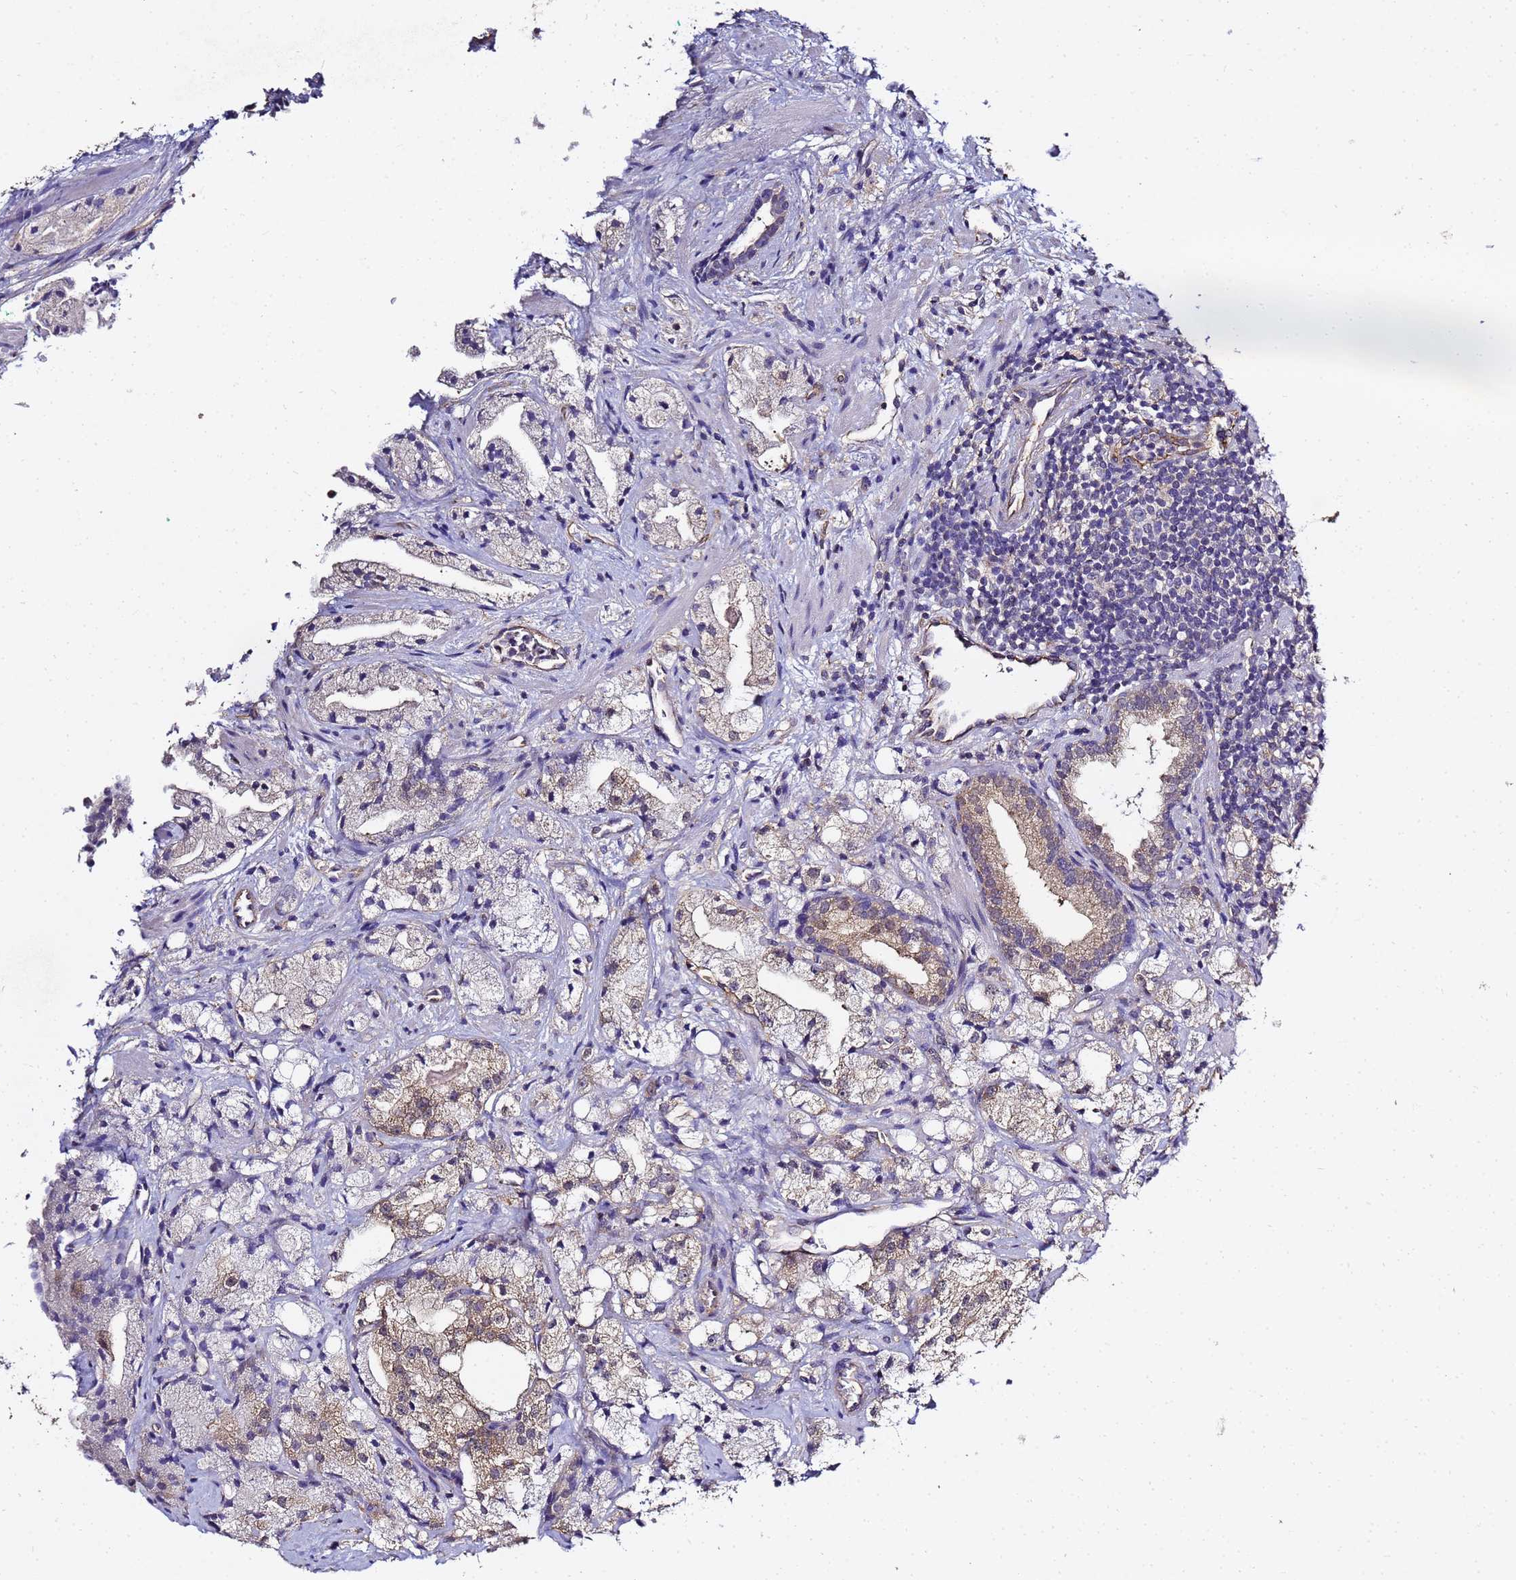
{"staining": {"intensity": "weak", "quantity": "<25%", "location": "cytoplasmic/membranous"}, "tissue": "prostate cancer", "cell_type": "Tumor cells", "image_type": "cancer", "snomed": [{"axis": "morphology", "description": "Adenocarcinoma, High grade"}, {"axis": "topography", "description": "Prostate"}], "caption": "Tumor cells show no significant protein positivity in prostate cancer.", "gene": "ENOPH1", "patient": {"sex": "male", "age": 64}}